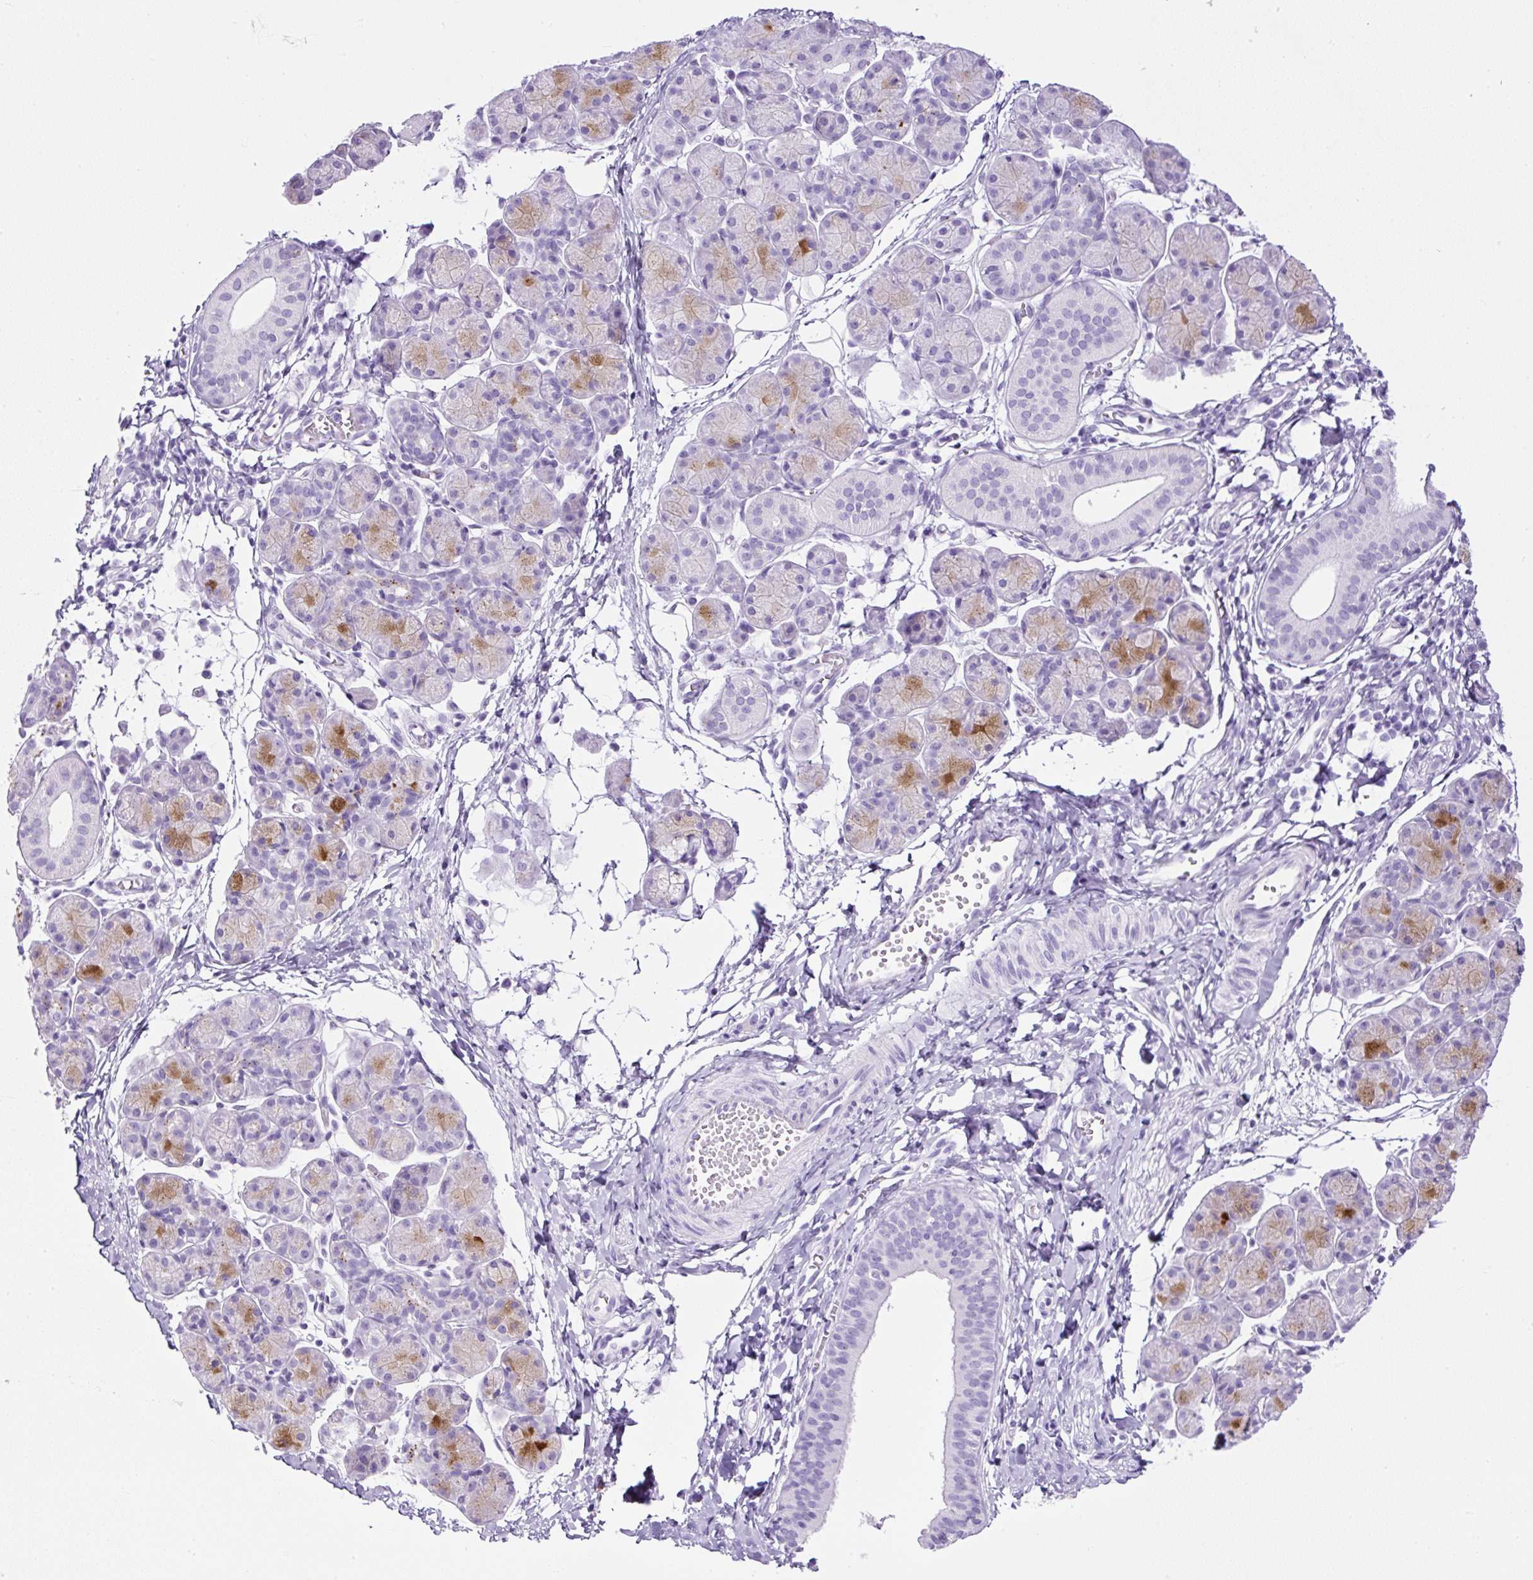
{"staining": {"intensity": "moderate", "quantity": "<25%", "location": "cytoplasmic/membranous"}, "tissue": "salivary gland", "cell_type": "Glandular cells", "image_type": "normal", "snomed": [{"axis": "morphology", "description": "Normal tissue, NOS"}, {"axis": "morphology", "description": "Inflammation, NOS"}, {"axis": "topography", "description": "Lymph node"}, {"axis": "topography", "description": "Salivary gland"}], "caption": "Protein analysis of normal salivary gland shows moderate cytoplasmic/membranous expression in approximately <25% of glandular cells.", "gene": "TMEM200B", "patient": {"sex": "male", "age": 3}}